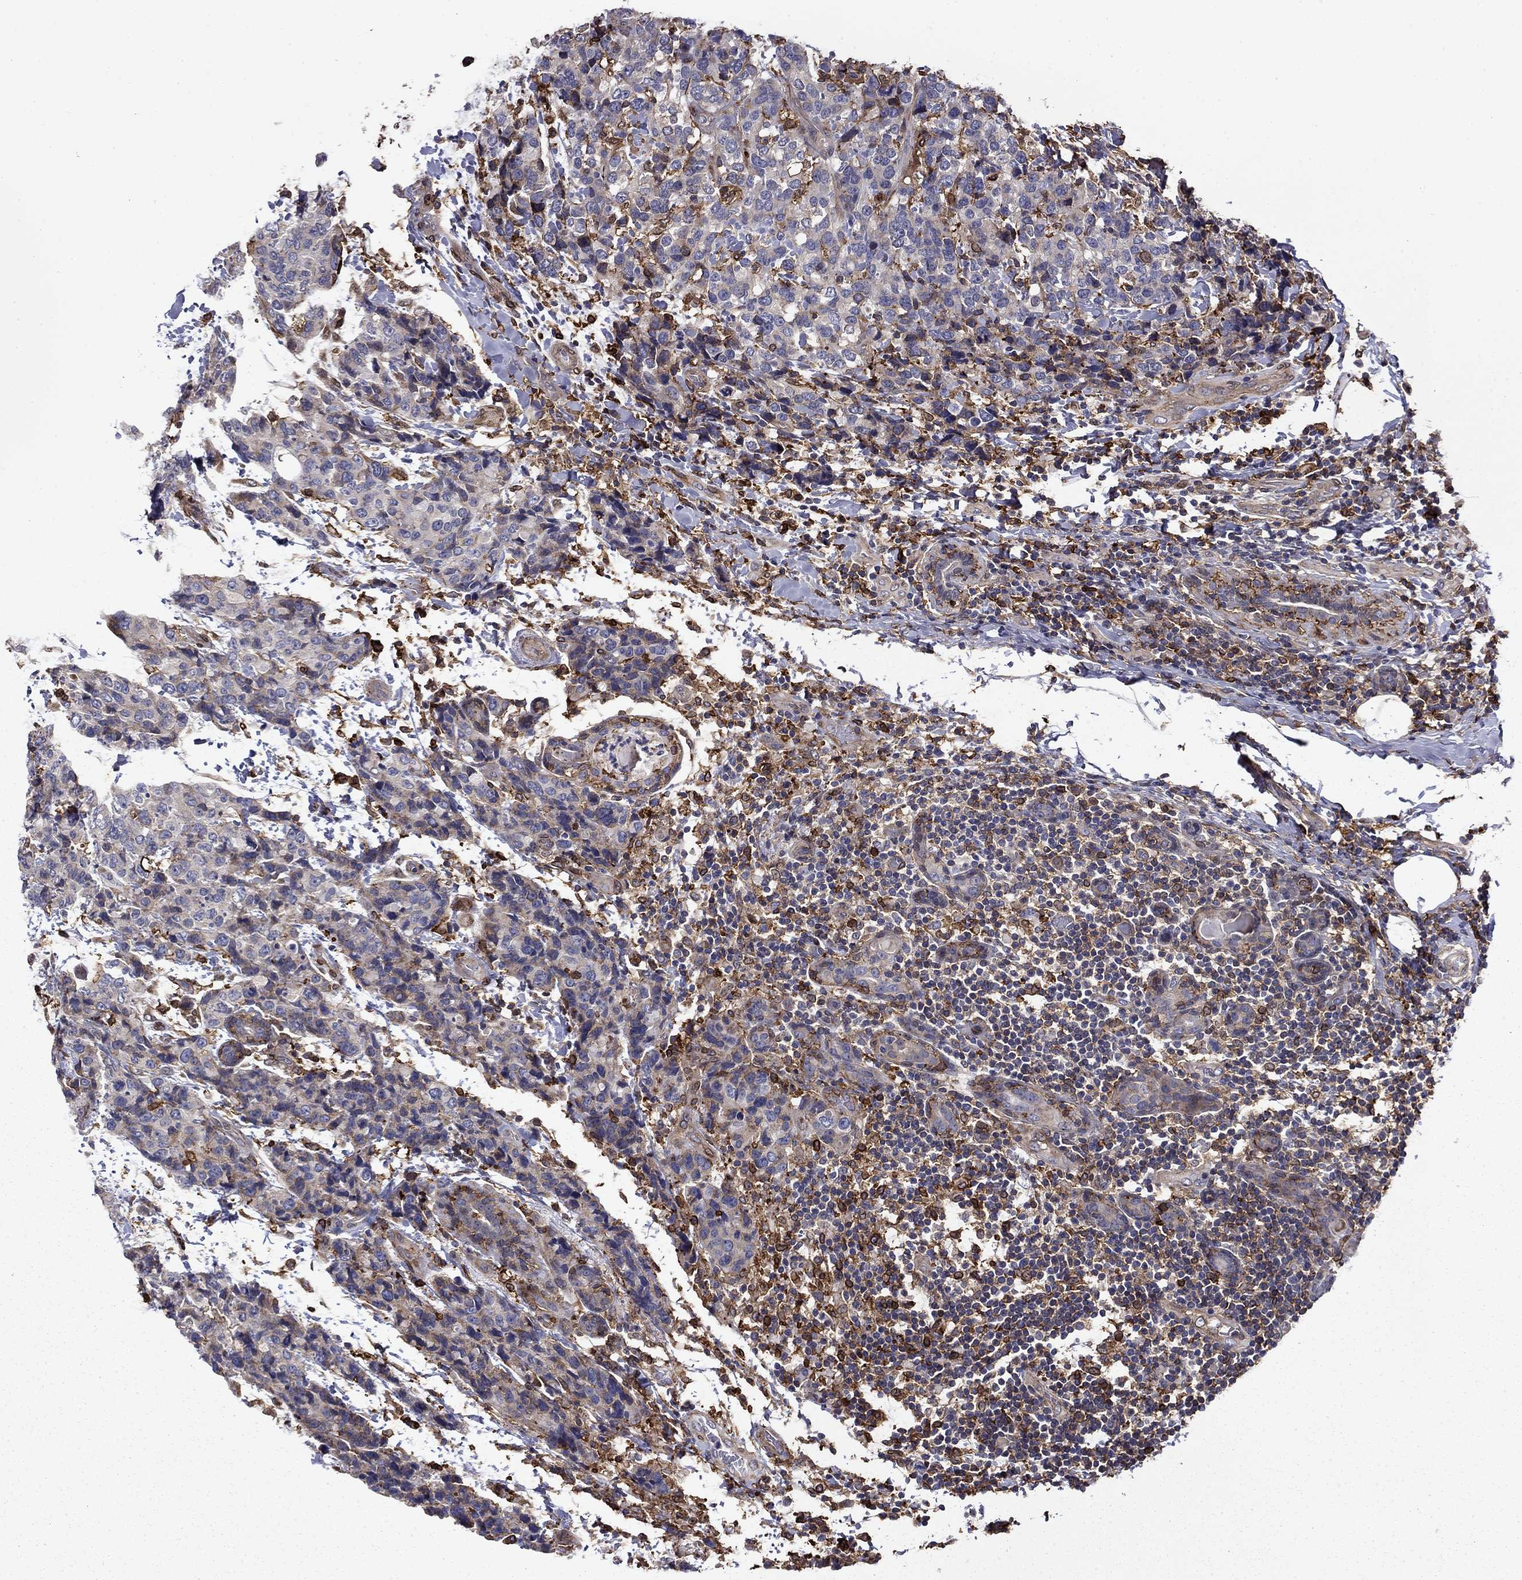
{"staining": {"intensity": "negative", "quantity": "none", "location": "none"}, "tissue": "breast cancer", "cell_type": "Tumor cells", "image_type": "cancer", "snomed": [{"axis": "morphology", "description": "Lobular carcinoma"}, {"axis": "topography", "description": "Breast"}], "caption": "IHC of breast lobular carcinoma reveals no staining in tumor cells.", "gene": "PLAU", "patient": {"sex": "female", "age": 59}}